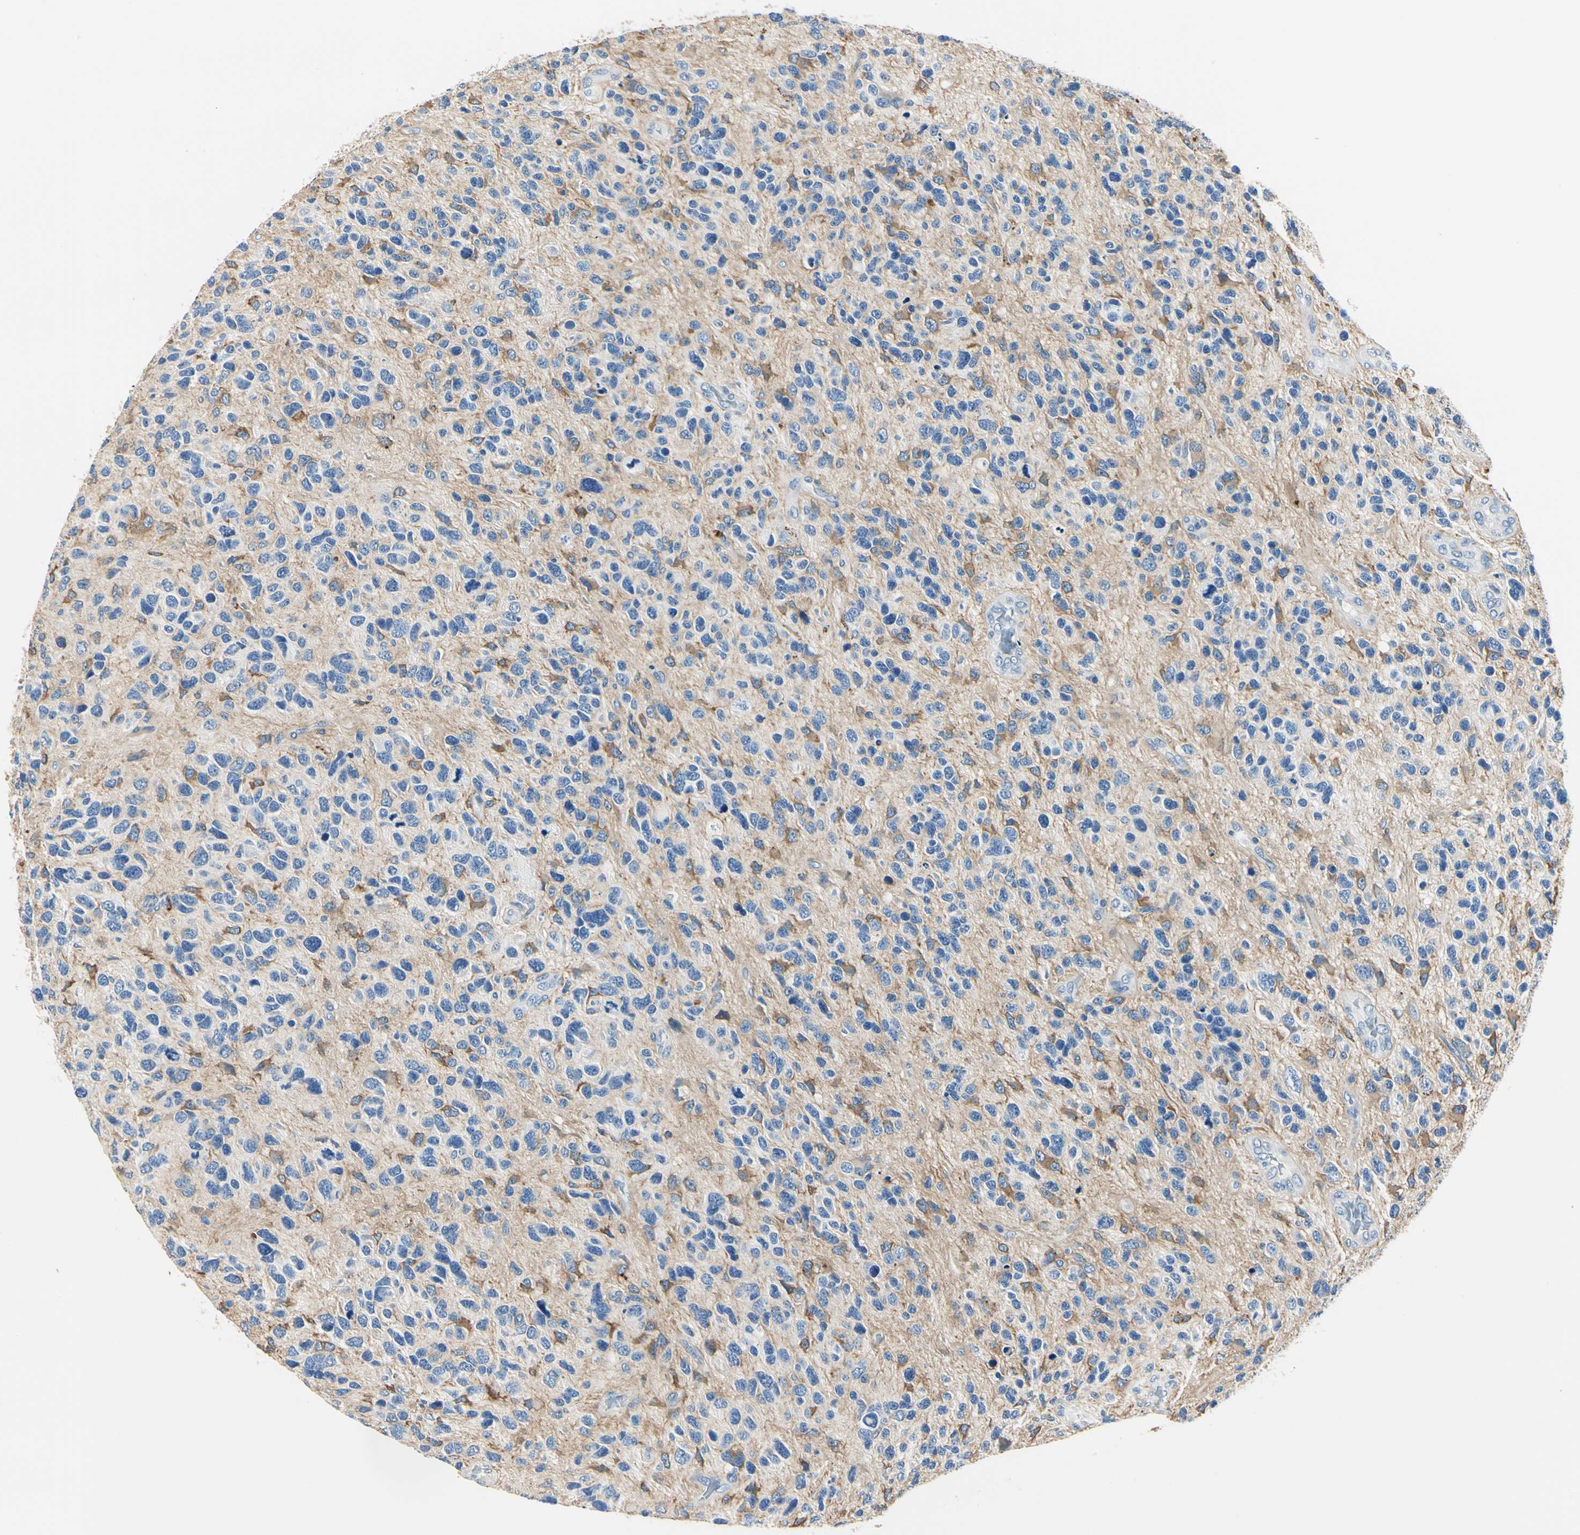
{"staining": {"intensity": "negative", "quantity": "none", "location": "none"}, "tissue": "glioma", "cell_type": "Tumor cells", "image_type": "cancer", "snomed": [{"axis": "morphology", "description": "Glioma, malignant, High grade"}, {"axis": "topography", "description": "Brain"}], "caption": "A high-resolution image shows immunohistochemistry staining of glioma, which displays no significant expression in tumor cells.", "gene": "TGFBR3", "patient": {"sex": "female", "age": 58}}